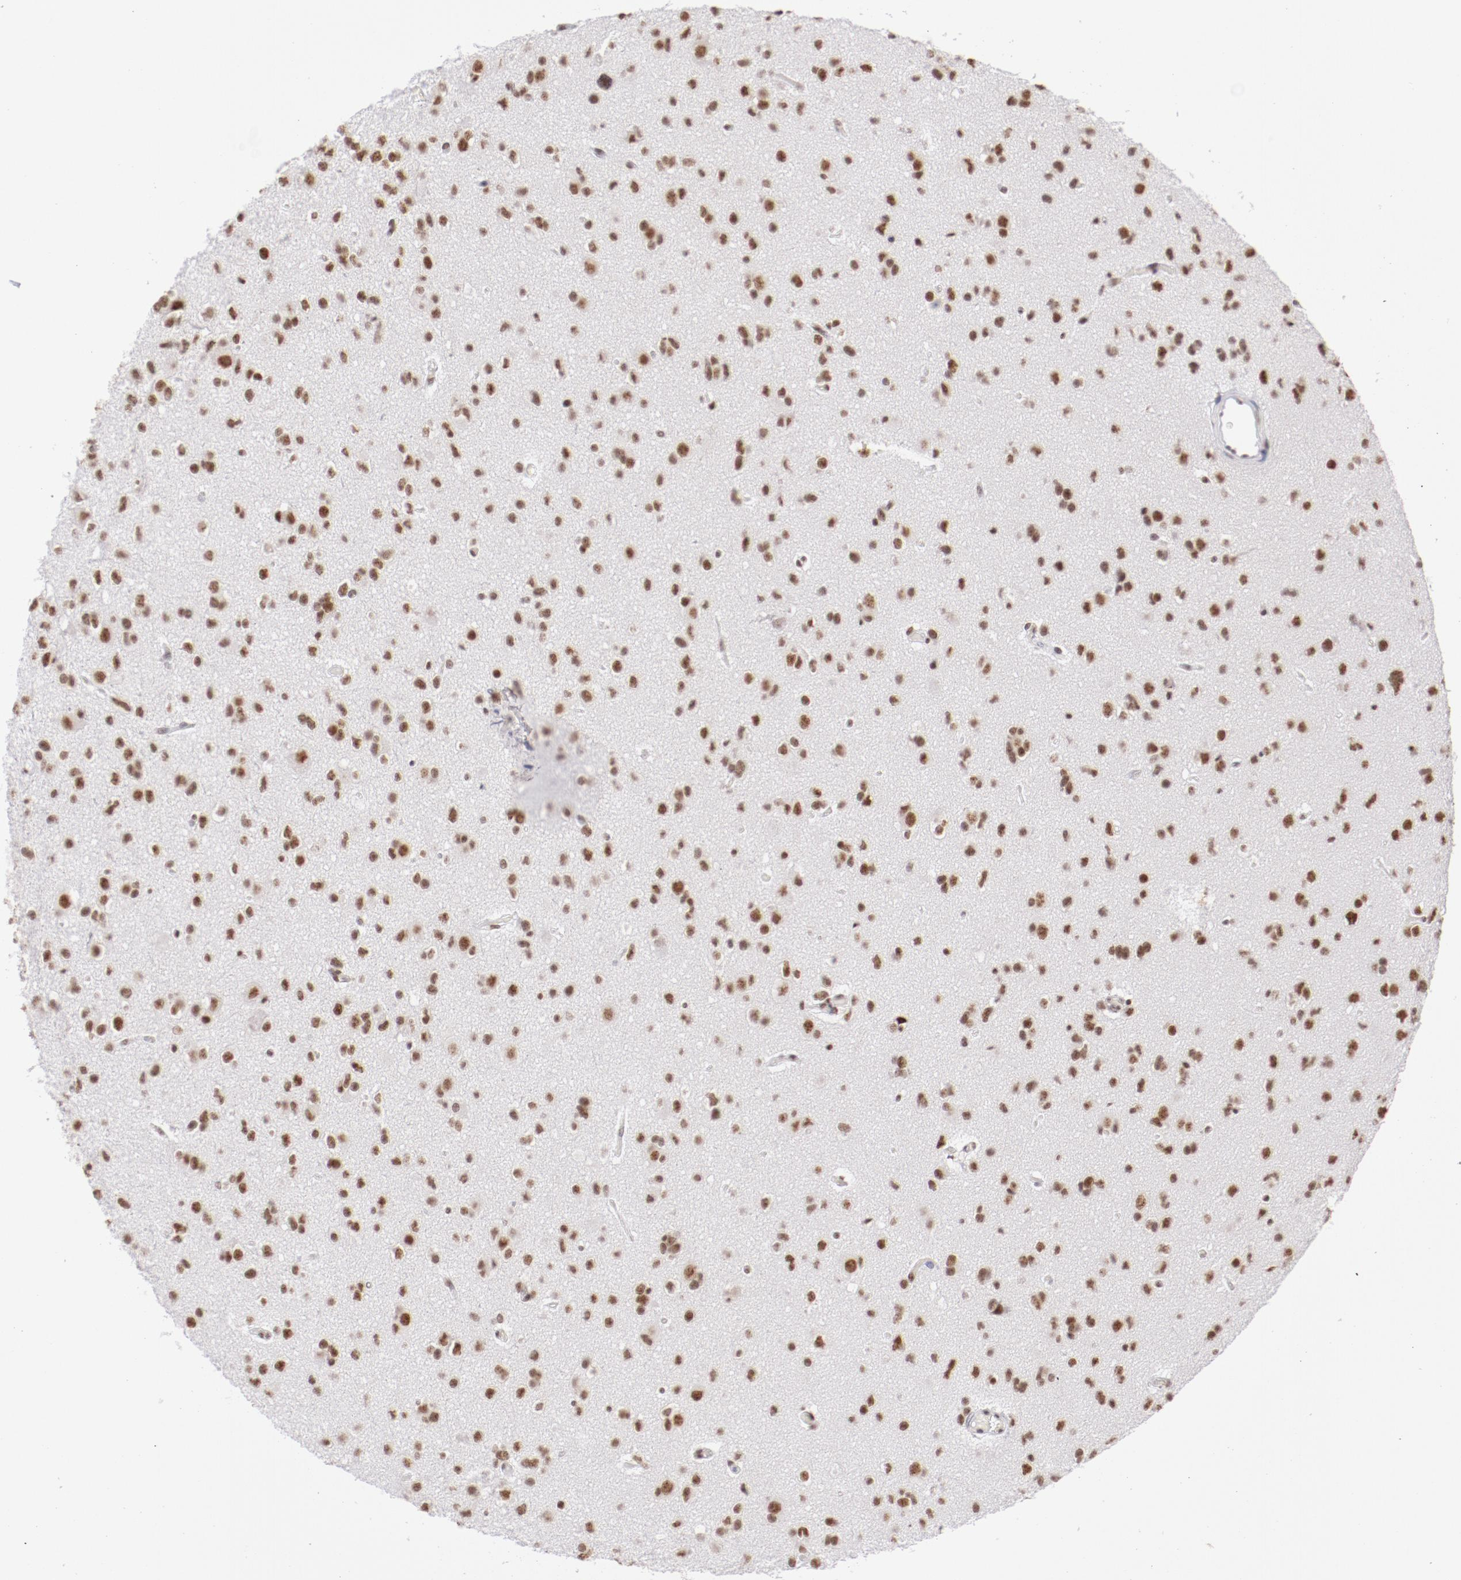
{"staining": {"intensity": "moderate", "quantity": ">75%", "location": "nuclear"}, "tissue": "glioma", "cell_type": "Tumor cells", "image_type": "cancer", "snomed": [{"axis": "morphology", "description": "Glioma, malignant, Low grade"}, {"axis": "topography", "description": "Brain"}], "caption": "Low-grade glioma (malignant) stained with a protein marker shows moderate staining in tumor cells.", "gene": "TFAP4", "patient": {"sex": "male", "age": 42}}